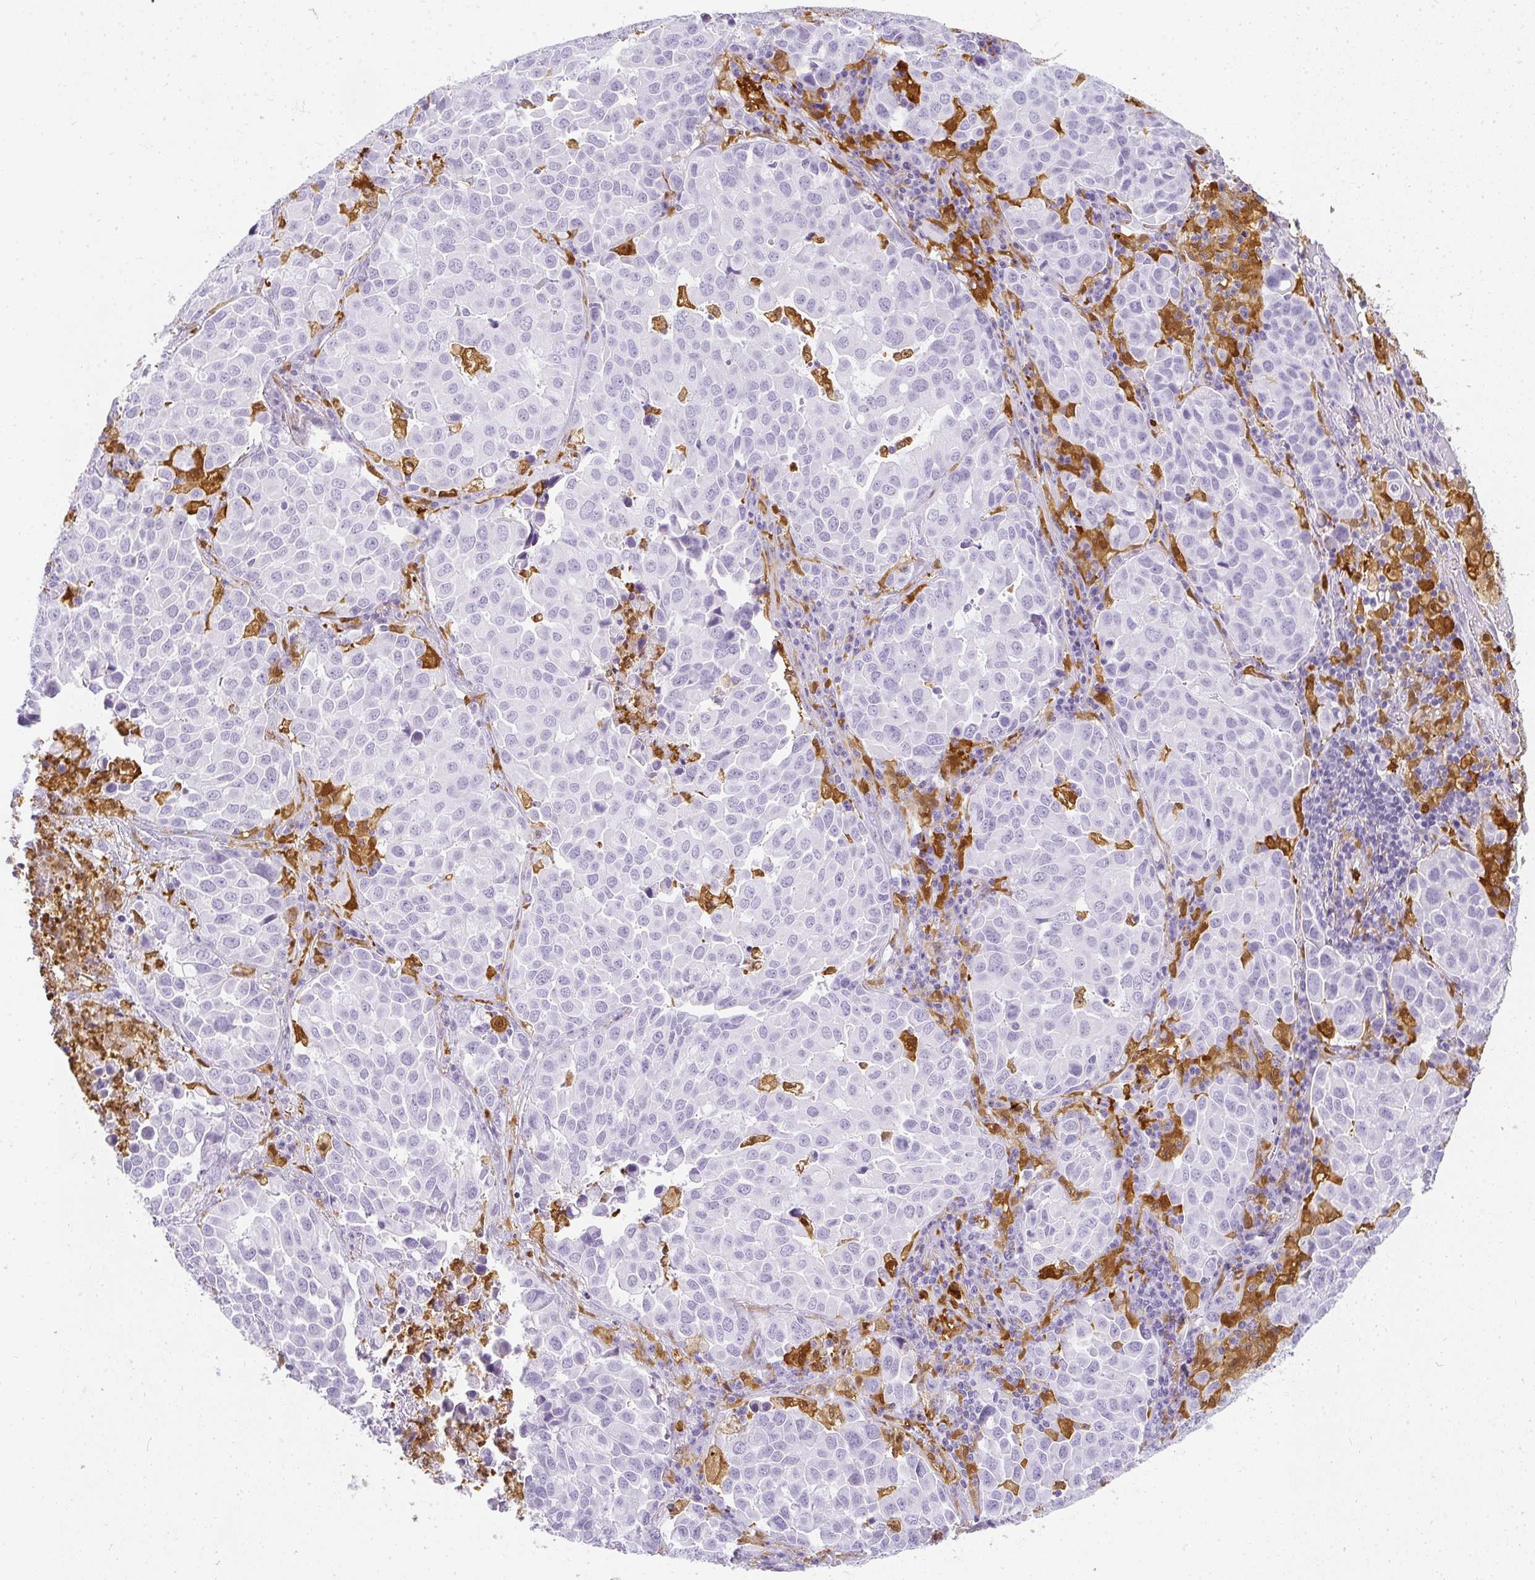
{"staining": {"intensity": "negative", "quantity": "none", "location": "none"}, "tissue": "lung cancer", "cell_type": "Tumor cells", "image_type": "cancer", "snomed": [{"axis": "morphology", "description": "Adenocarcinoma, NOS"}, {"axis": "morphology", "description": "Adenocarcinoma, metastatic, NOS"}, {"axis": "topography", "description": "Lymph node"}, {"axis": "topography", "description": "Lung"}], "caption": "Immunohistochemical staining of human lung cancer (metastatic adenocarcinoma) reveals no significant positivity in tumor cells.", "gene": "HK3", "patient": {"sex": "female", "age": 65}}